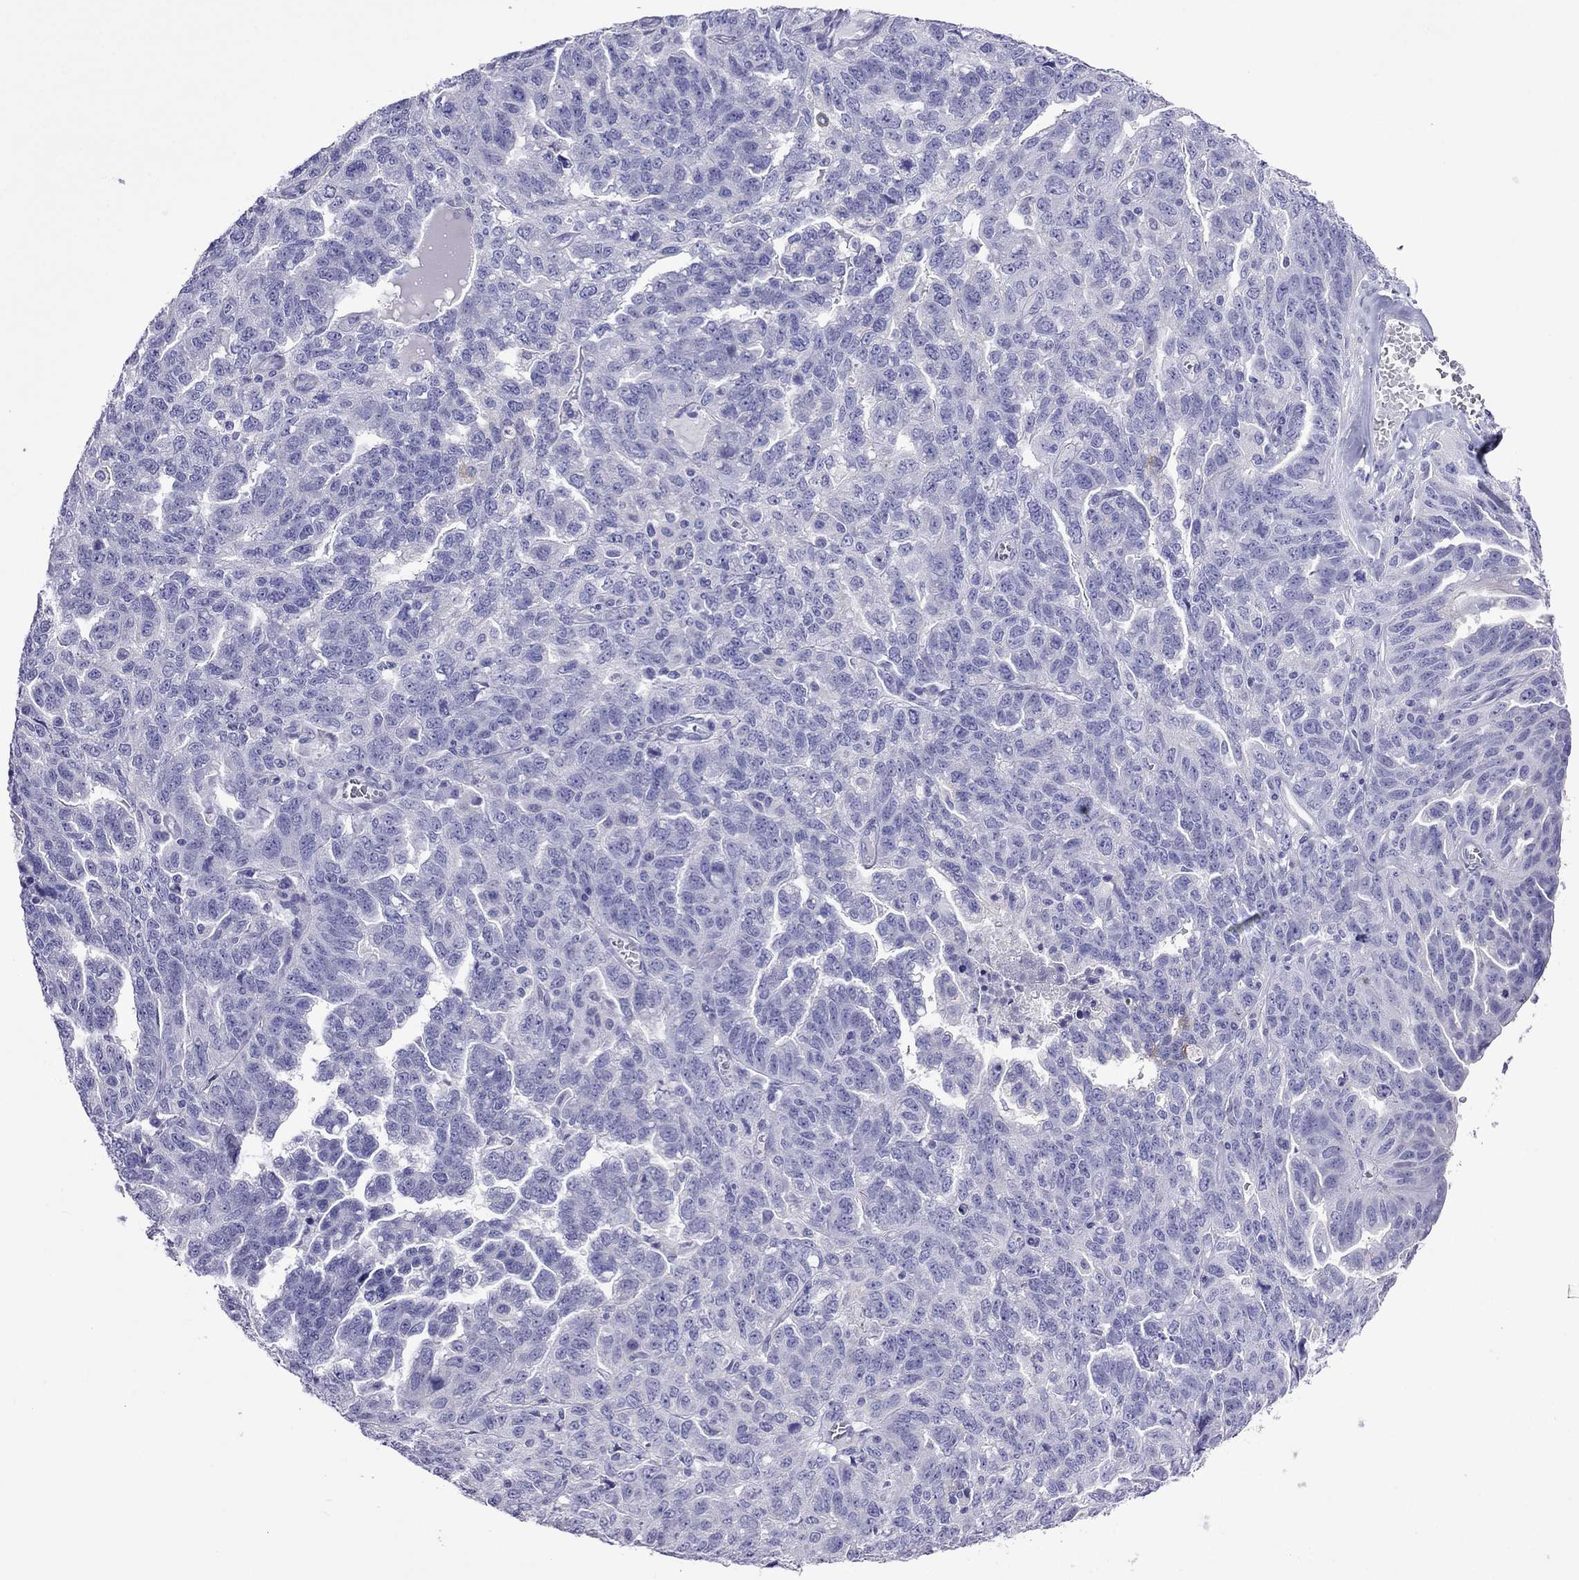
{"staining": {"intensity": "negative", "quantity": "none", "location": "none"}, "tissue": "ovarian cancer", "cell_type": "Tumor cells", "image_type": "cancer", "snomed": [{"axis": "morphology", "description": "Cystadenocarcinoma, serous, NOS"}, {"axis": "topography", "description": "Ovary"}], "caption": "IHC of ovarian cancer (serous cystadenocarcinoma) shows no positivity in tumor cells.", "gene": "PCDHA6", "patient": {"sex": "female", "age": 71}}